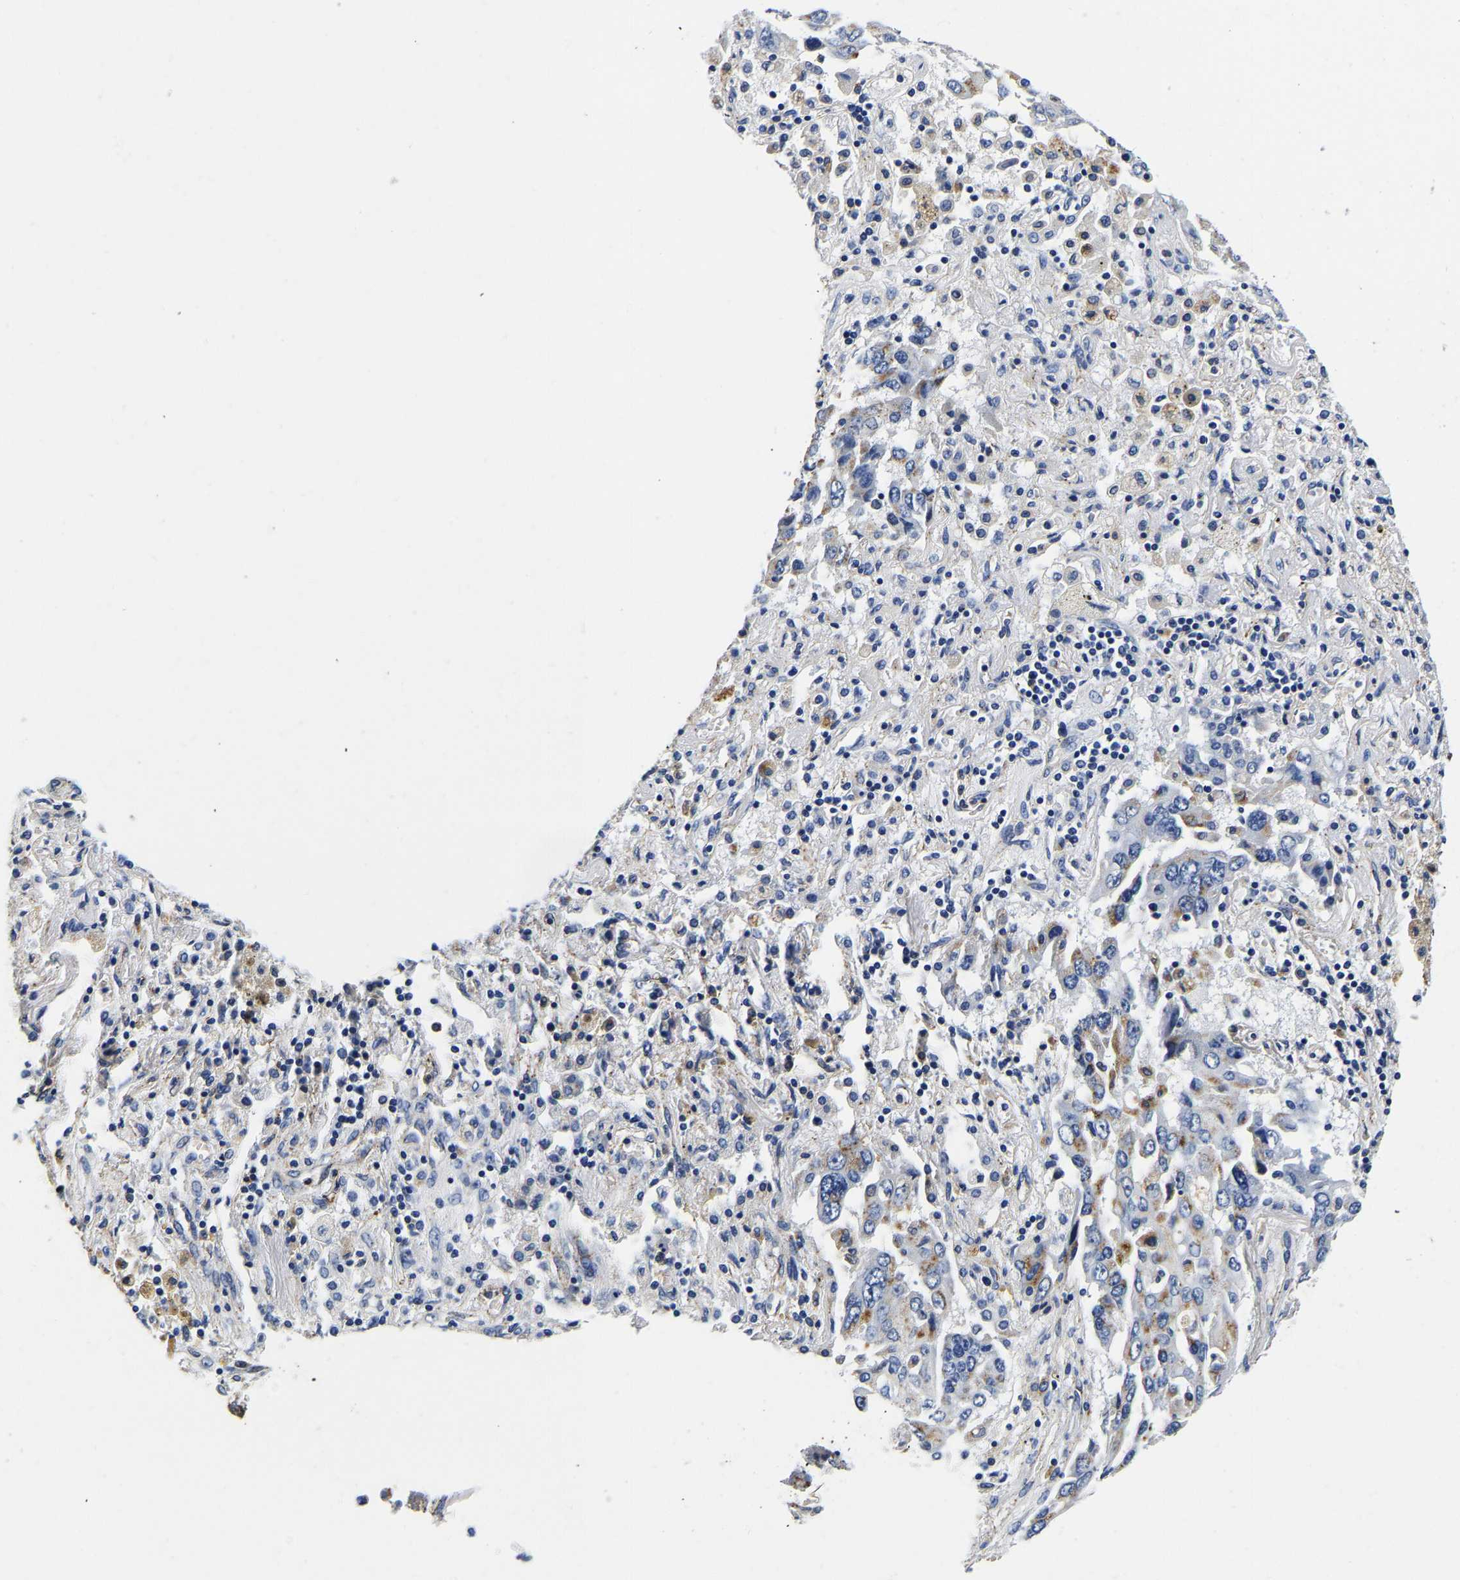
{"staining": {"intensity": "negative", "quantity": "none", "location": "none"}, "tissue": "lung cancer", "cell_type": "Tumor cells", "image_type": "cancer", "snomed": [{"axis": "morphology", "description": "Adenocarcinoma, NOS"}, {"axis": "topography", "description": "Lung"}], "caption": "A photomicrograph of lung adenocarcinoma stained for a protein displays no brown staining in tumor cells.", "gene": "GRN", "patient": {"sex": "female", "age": 65}}